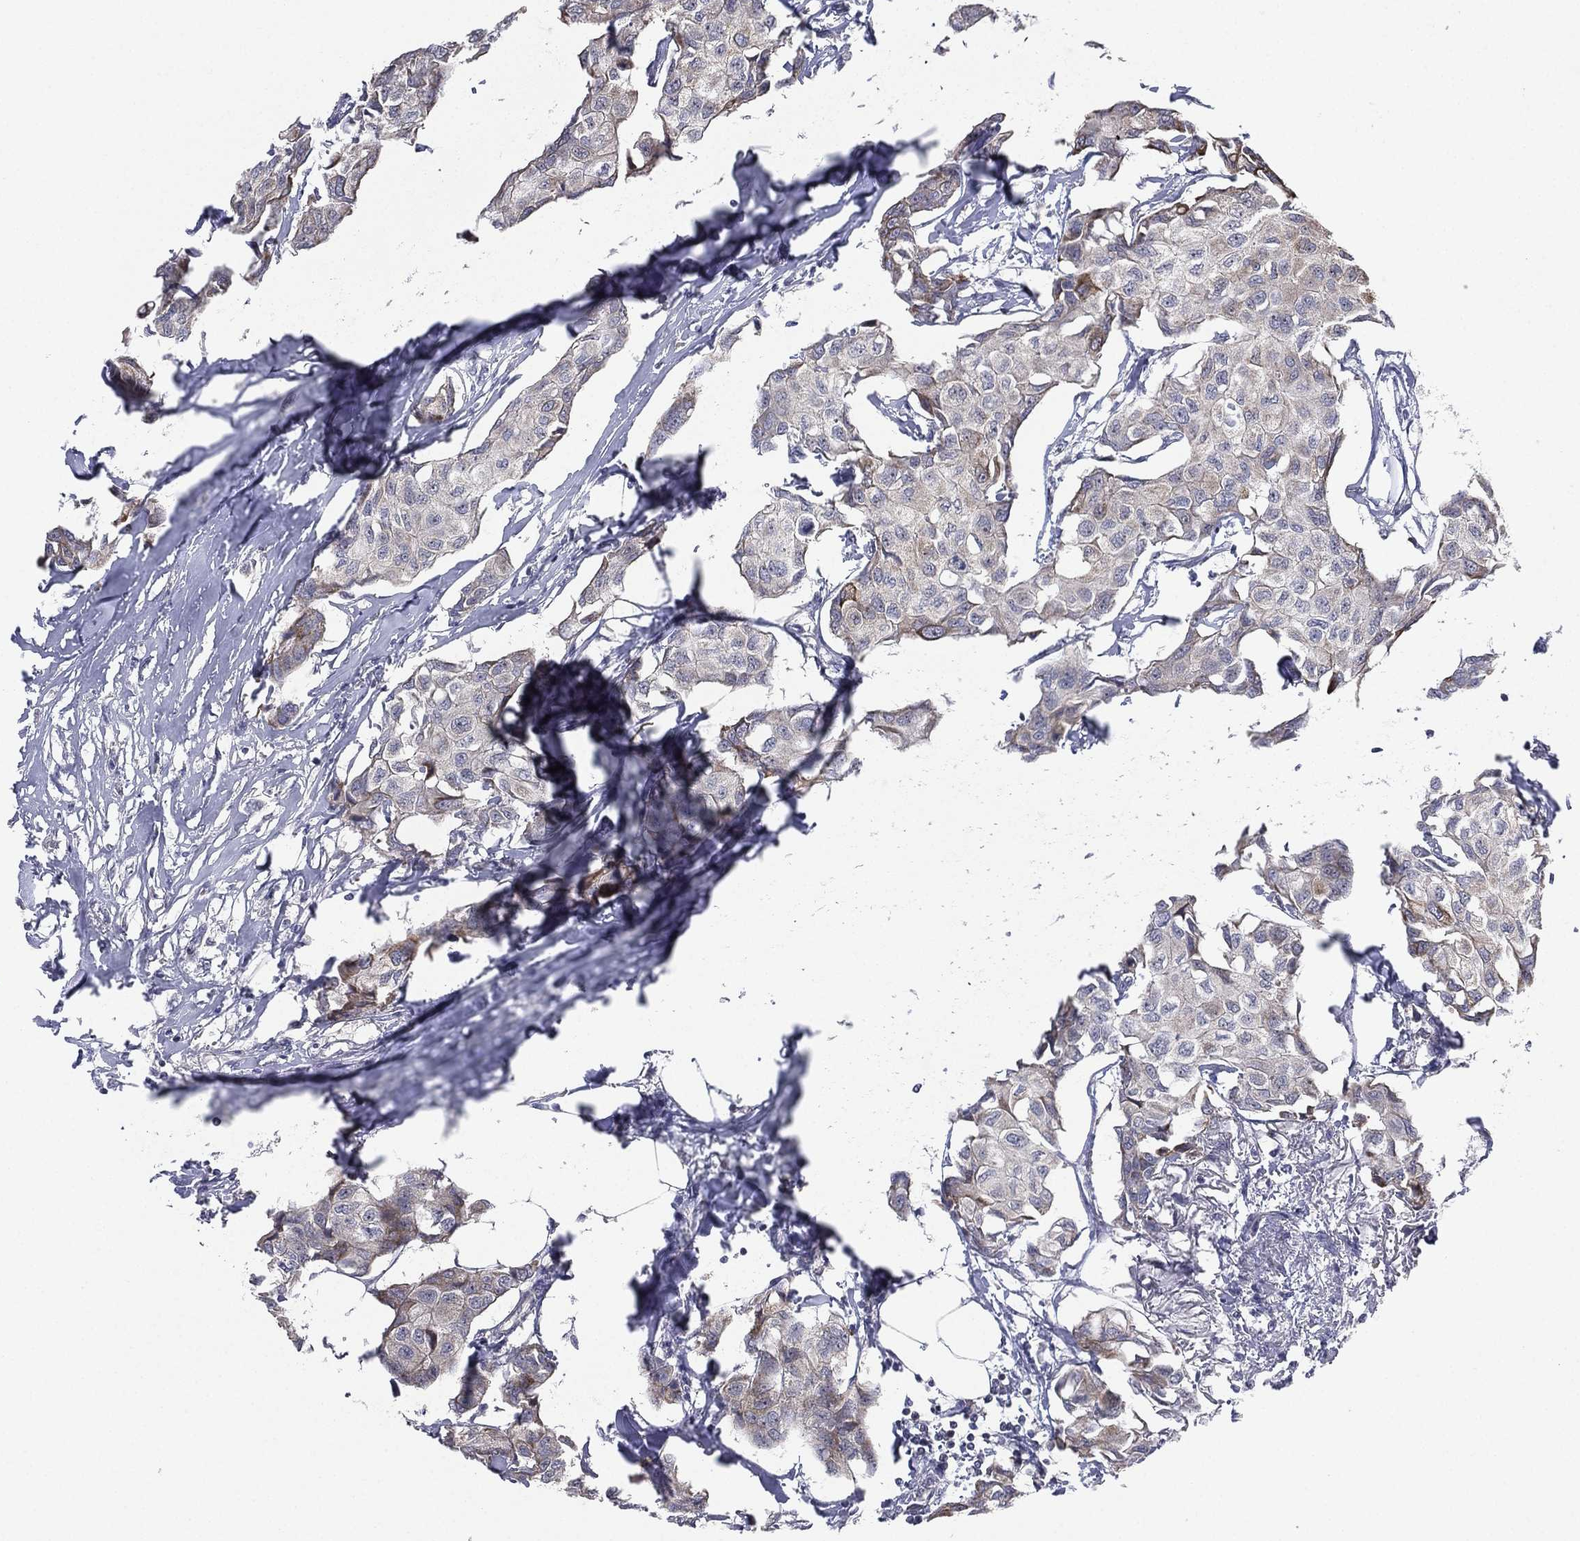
{"staining": {"intensity": "negative", "quantity": "none", "location": "none"}, "tissue": "breast cancer", "cell_type": "Tumor cells", "image_type": "cancer", "snomed": [{"axis": "morphology", "description": "Duct carcinoma"}, {"axis": "topography", "description": "Breast"}], "caption": "This is an IHC micrograph of human breast intraductal carcinoma. There is no staining in tumor cells.", "gene": "KAT14", "patient": {"sex": "female", "age": 80}}